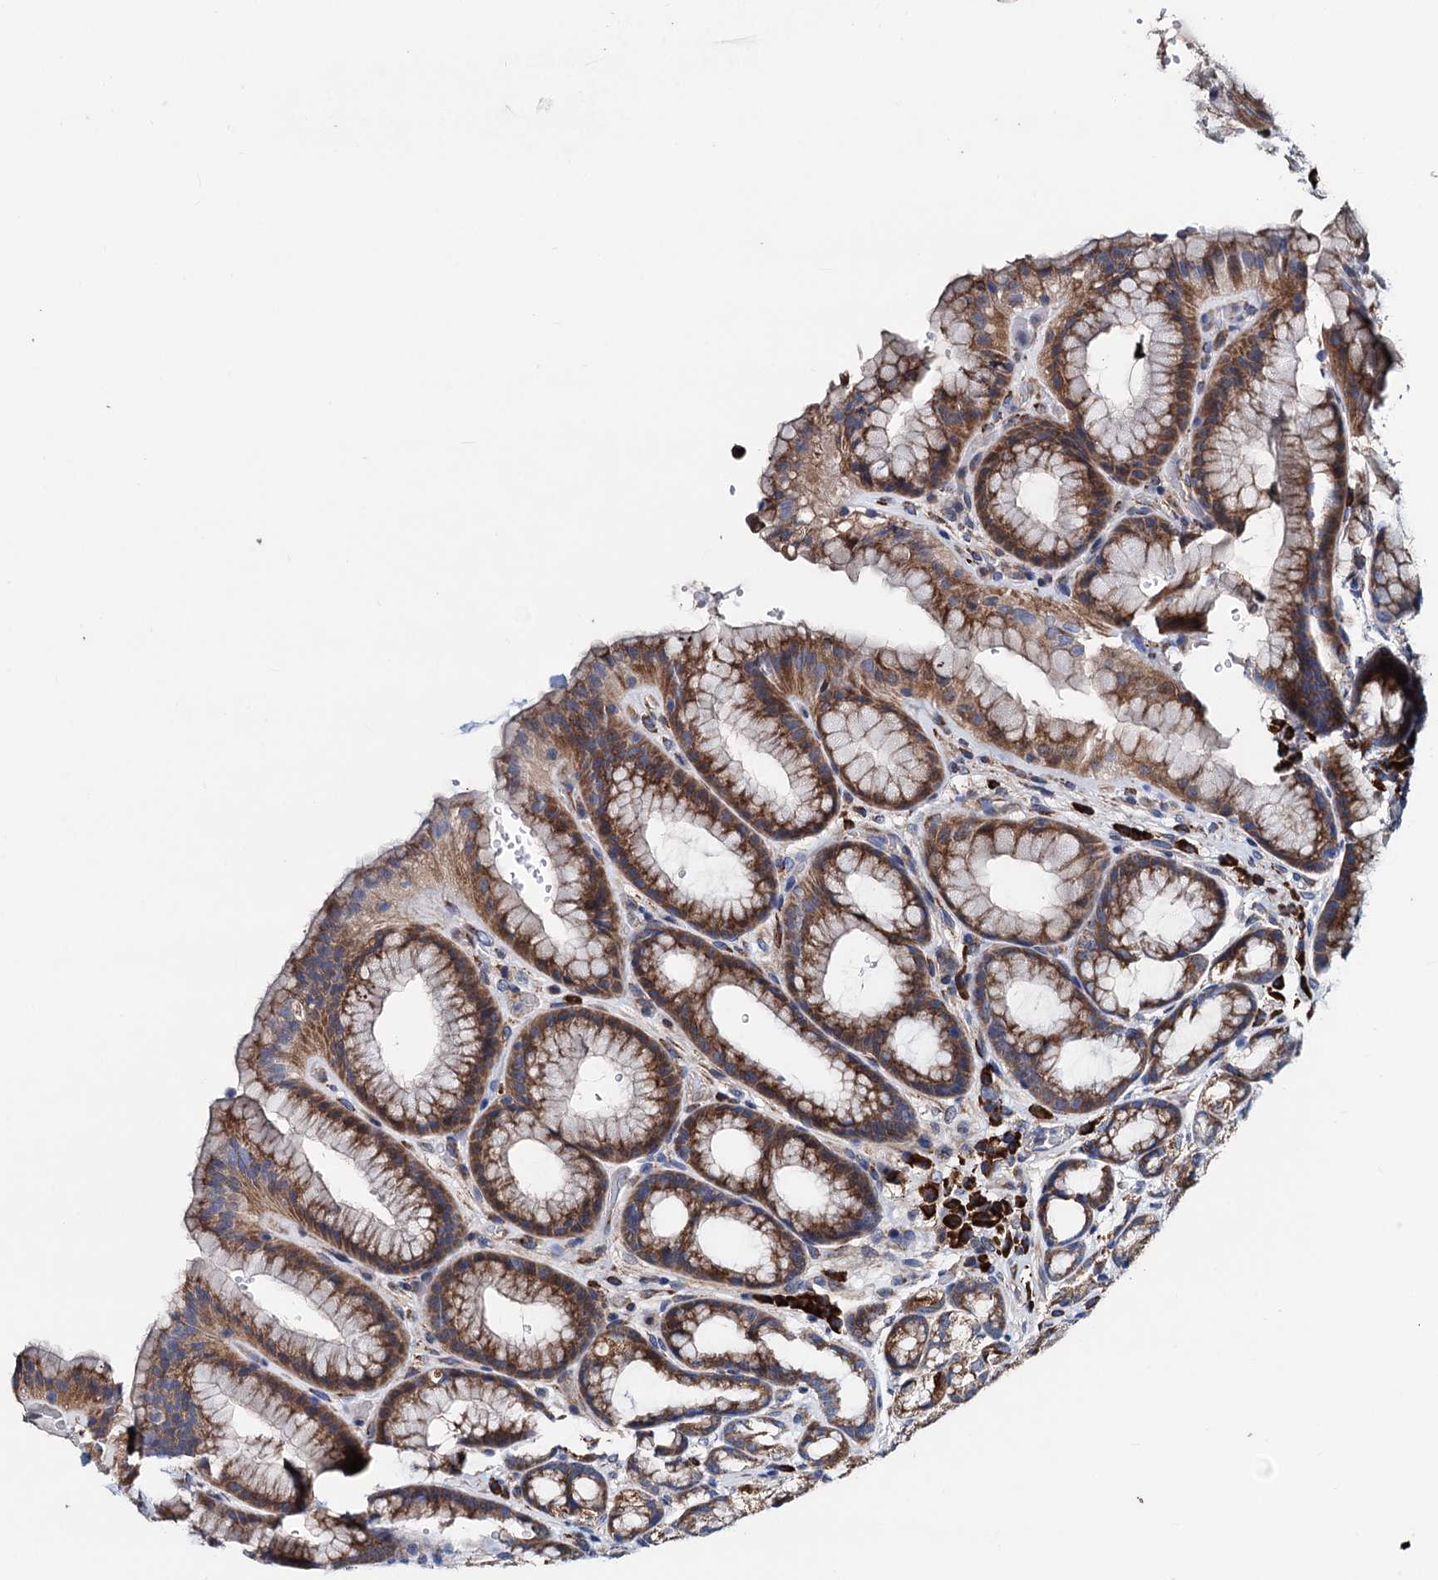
{"staining": {"intensity": "strong", "quantity": ">75%", "location": "cytoplasmic/membranous"}, "tissue": "stomach", "cell_type": "Glandular cells", "image_type": "normal", "snomed": [{"axis": "morphology", "description": "Normal tissue, NOS"}, {"axis": "morphology", "description": "Adenocarcinoma, NOS"}, {"axis": "topography", "description": "Stomach"}], "caption": "Unremarkable stomach shows strong cytoplasmic/membranous positivity in approximately >75% of glandular cells, visualized by immunohistochemistry.", "gene": "AKAP11", "patient": {"sex": "male", "age": 57}}